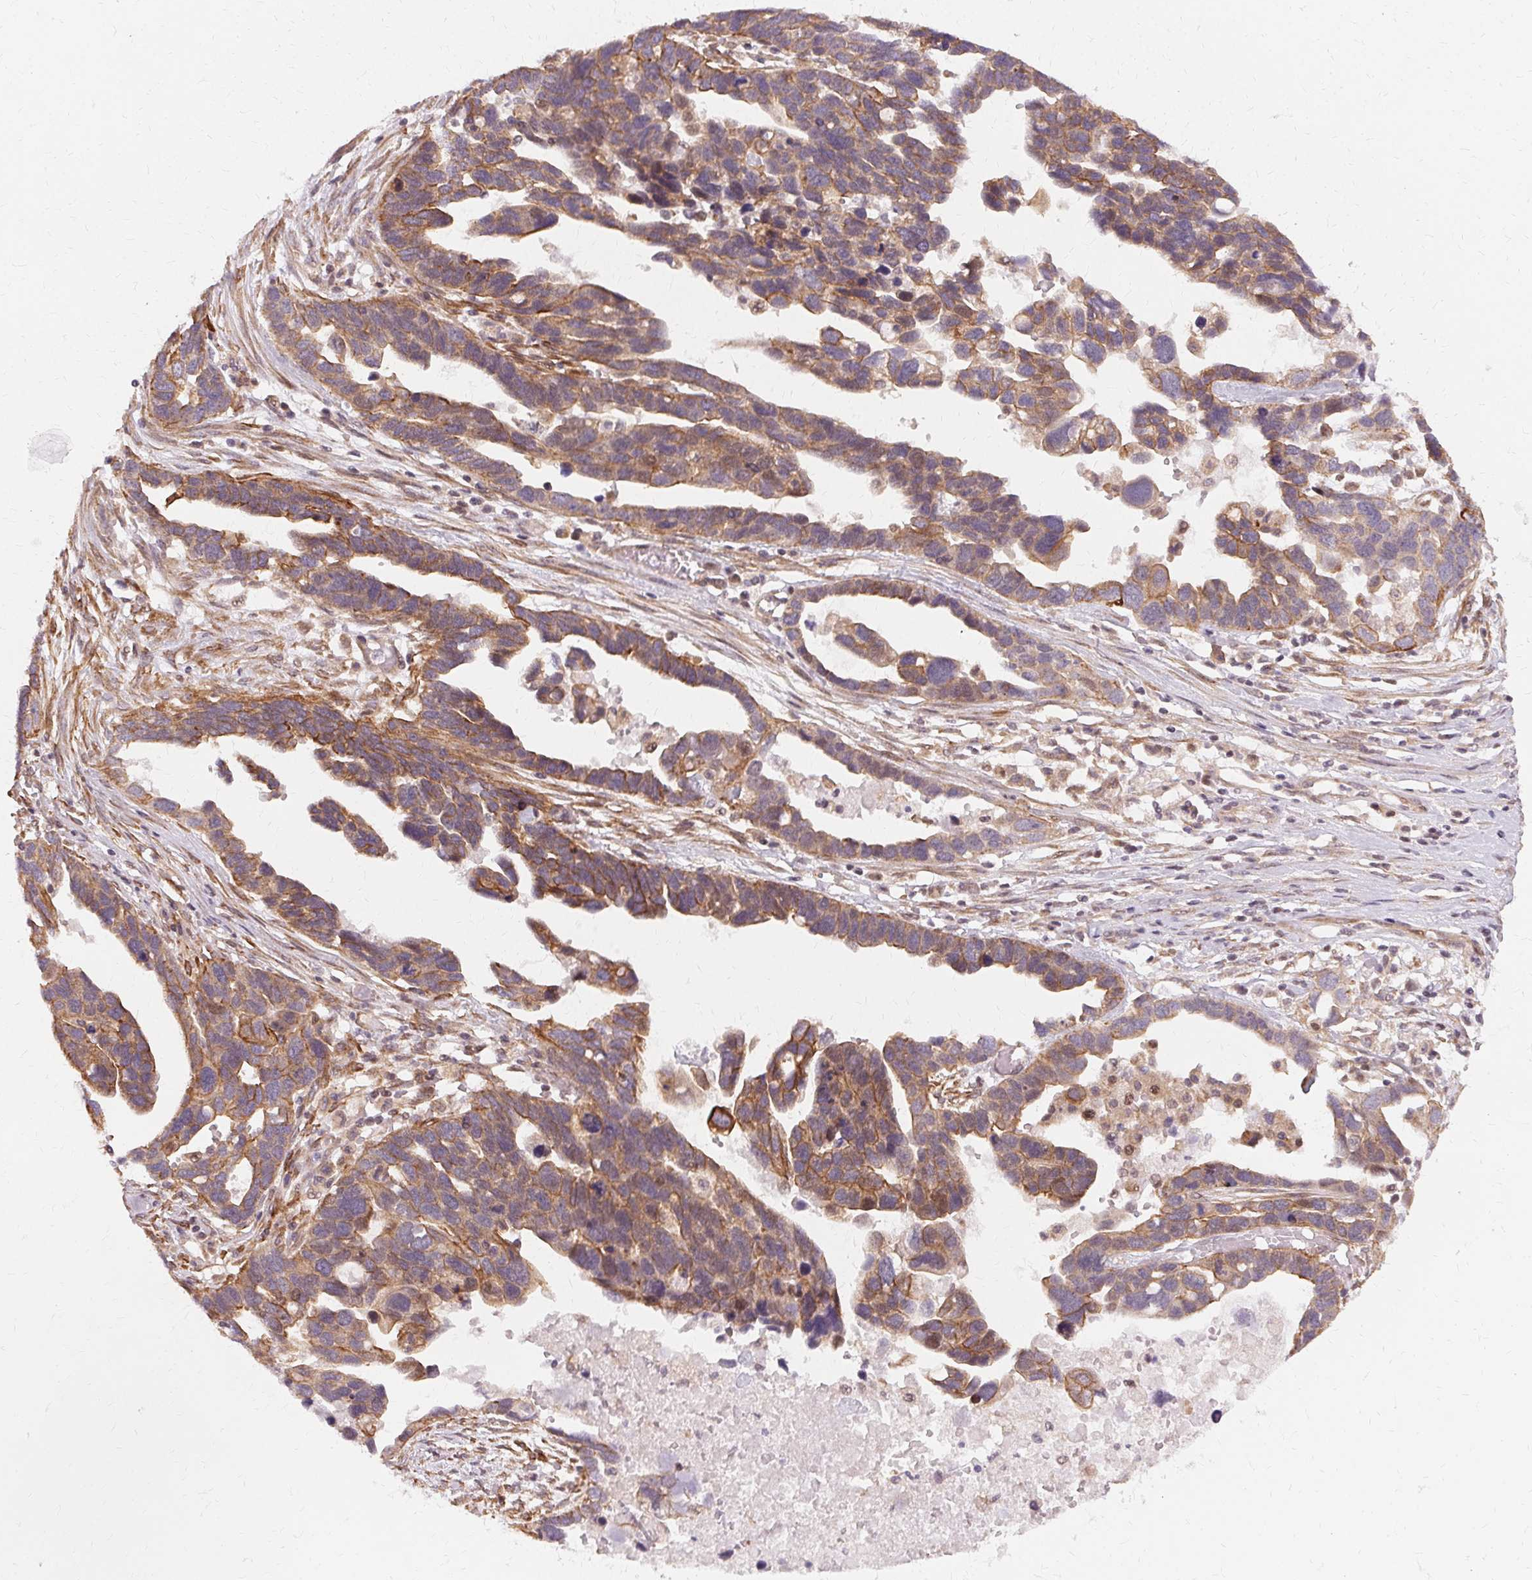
{"staining": {"intensity": "moderate", "quantity": ">75%", "location": "cytoplasmic/membranous"}, "tissue": "ovarian cancer", "cell_type": "Tumor cells", "image_type": "cancer", "snomed": [{"axis": "morphology", "description": "Cystadenocarcinoma, serous, NOS"}, {"axis": "topography", "description": "Ovary"}], "caption": "The immunohistochemical stain shows moderate cytoplasmic/membranous positivity in tumor cells of ovarian serous cystadenocarcinoma tissue.", "gene": "USP8", "patient": {"sex": "female", "age": 54}}